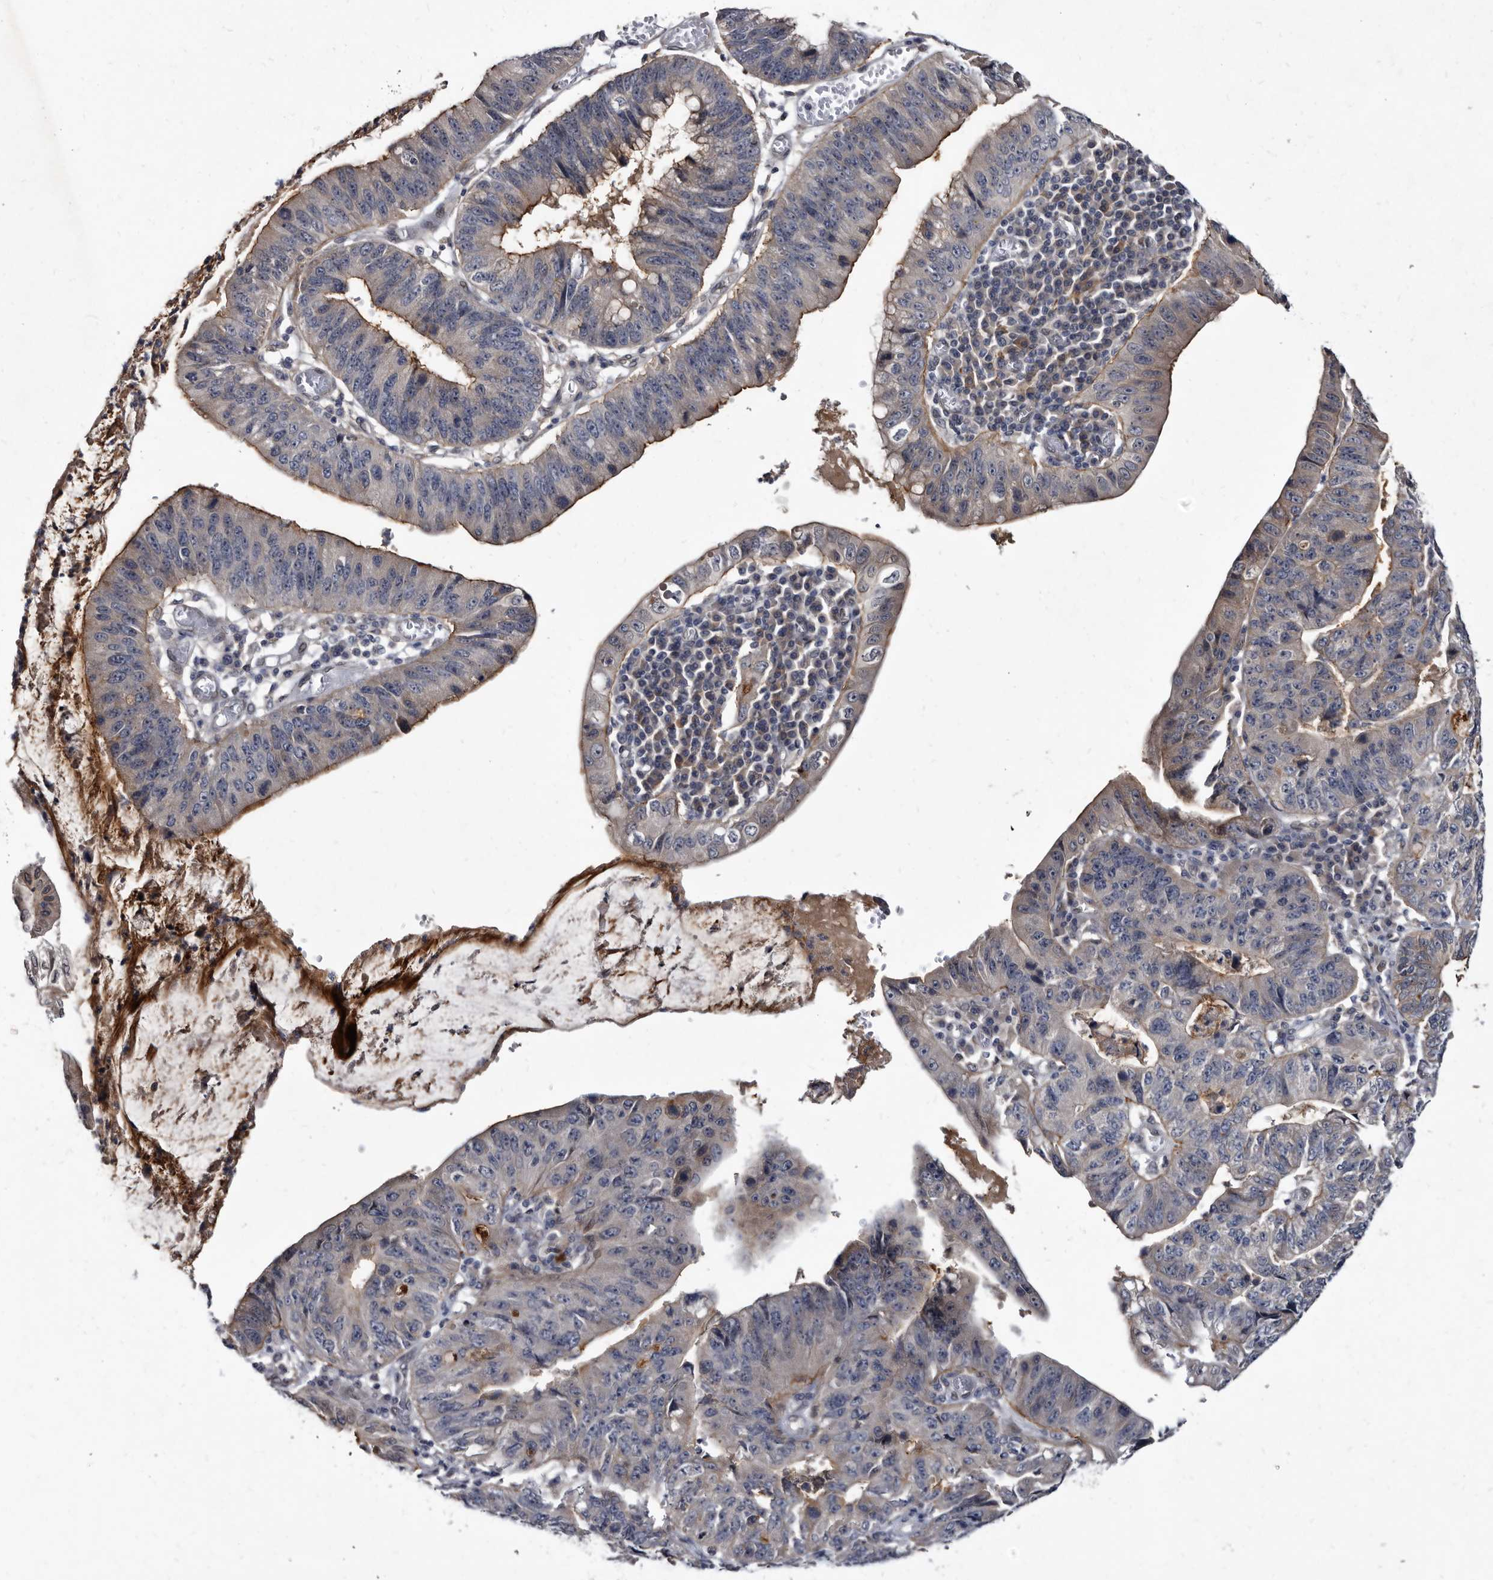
{"staining": {"intensity": "weak", "quantity": "25%-75%", "location": "cytoplasmic/membranous"}, "tissue": "stomach cancer", "cell_type": "Tumor cells", "image_type": "cancer", "snomed": [{"axis": "morphology", "description": "Adenocarcinoma, NOS"}, {"axis": "topography", "description": "Stomach"}], "caption": "Adenocarcinoma (stomach) stained for a protein (brown) displays weak cytoplasmic/membranous positive positivity in about 25%-75% of tumor cells.", "gene": "PROM1", "patient": {"sex": "male", "age": 59}}